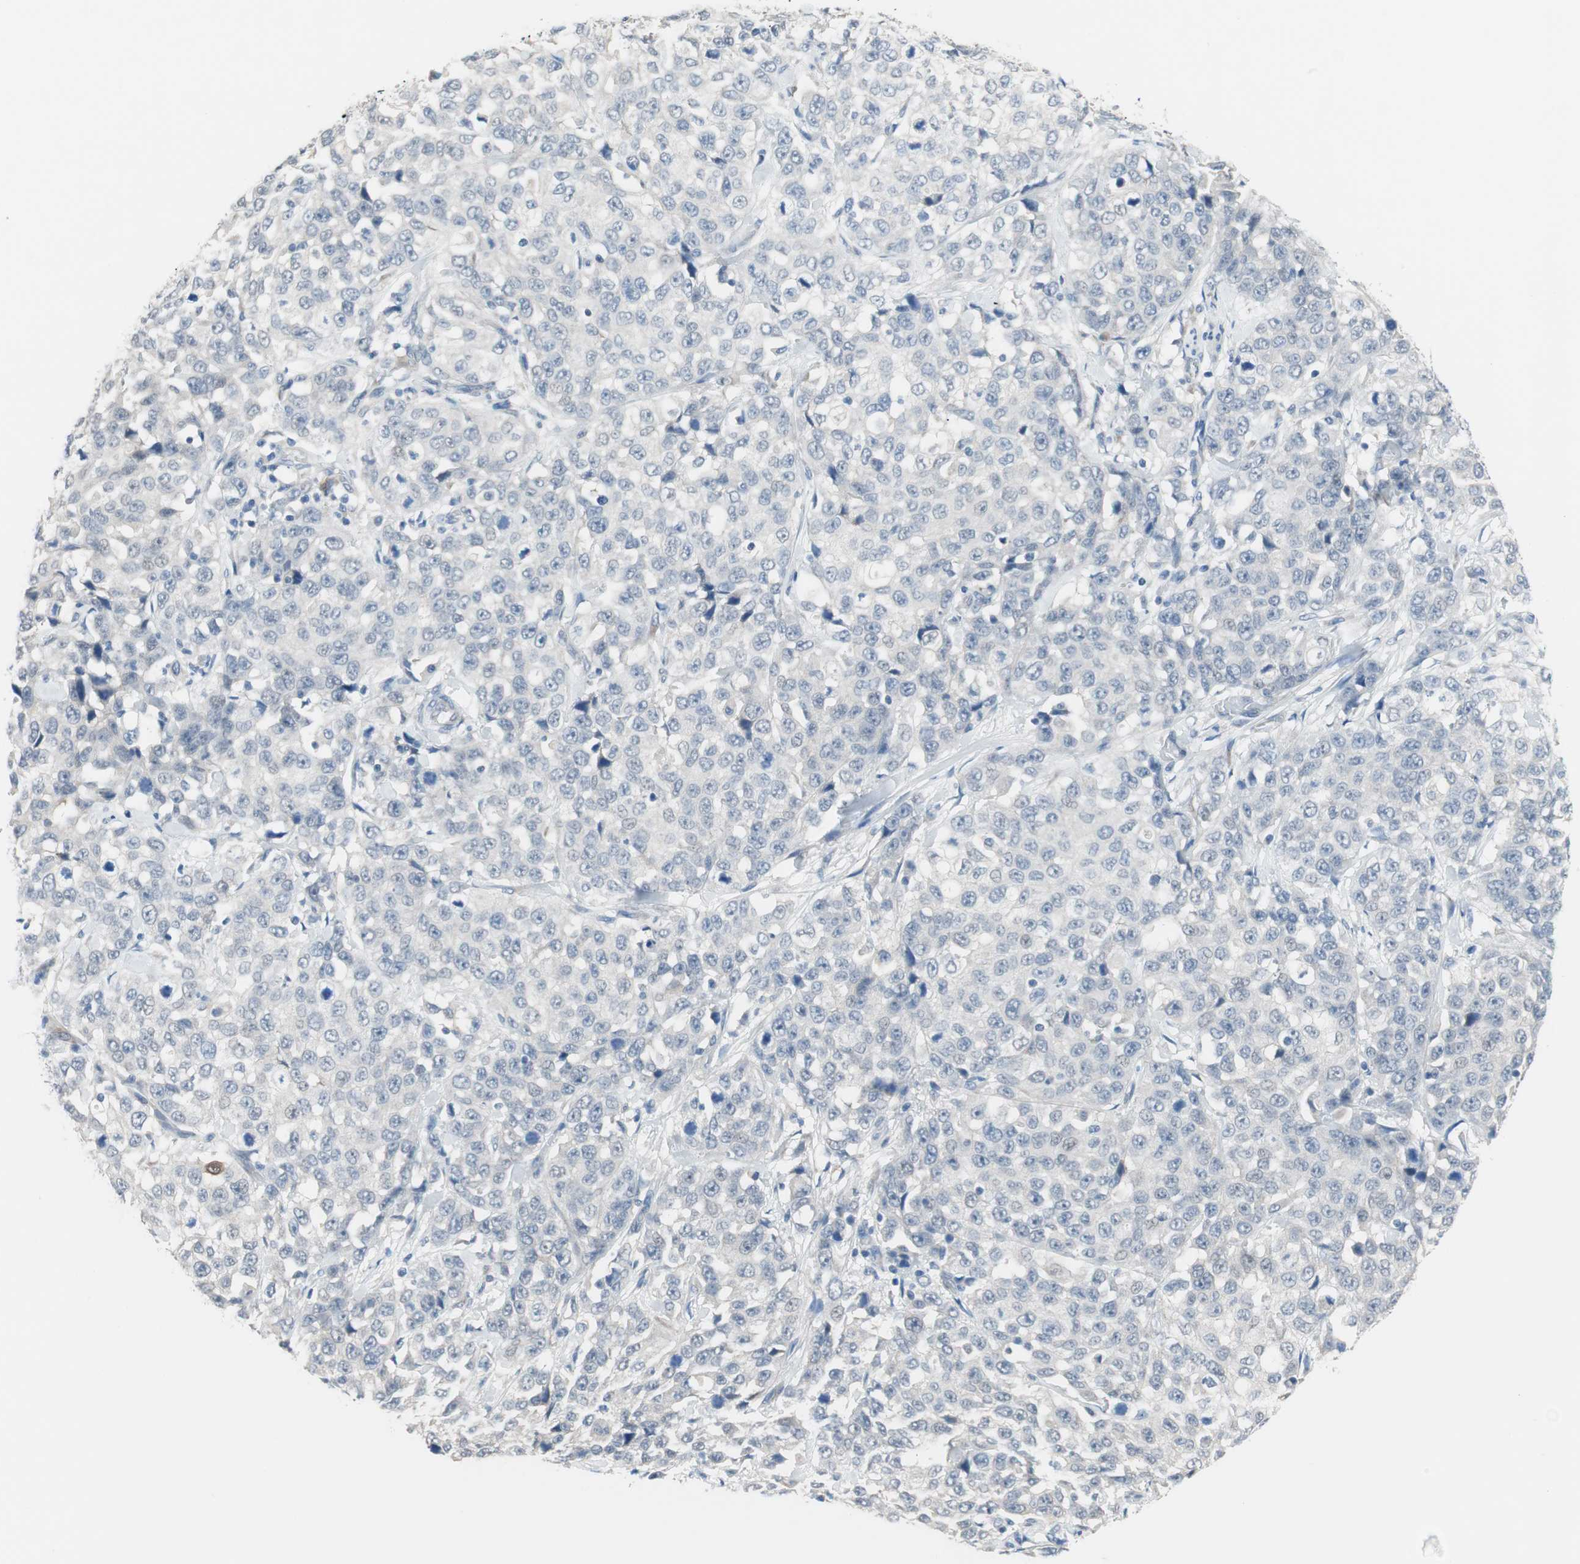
{"staining": {"intensity": "negative", "quantity": "none", "location": "none"}, "tissue": "stomach cancer", "cell_type": "Tumor cells", "image_type": "cancer", "snomed": [{"axis": "morphology", "description": "Normal tissue, NOS"}, {"axis": "morphology", "description": "Adenocarcinoma, NOS"}, {"axis": "topography", "description": "Stomach"}], "caption": "Immunohistochemistry of human stomach cancer exhibits no expression in tumor cells.", "gene": "GRHL1", "patient": {"sex": "male", "age": 48}}